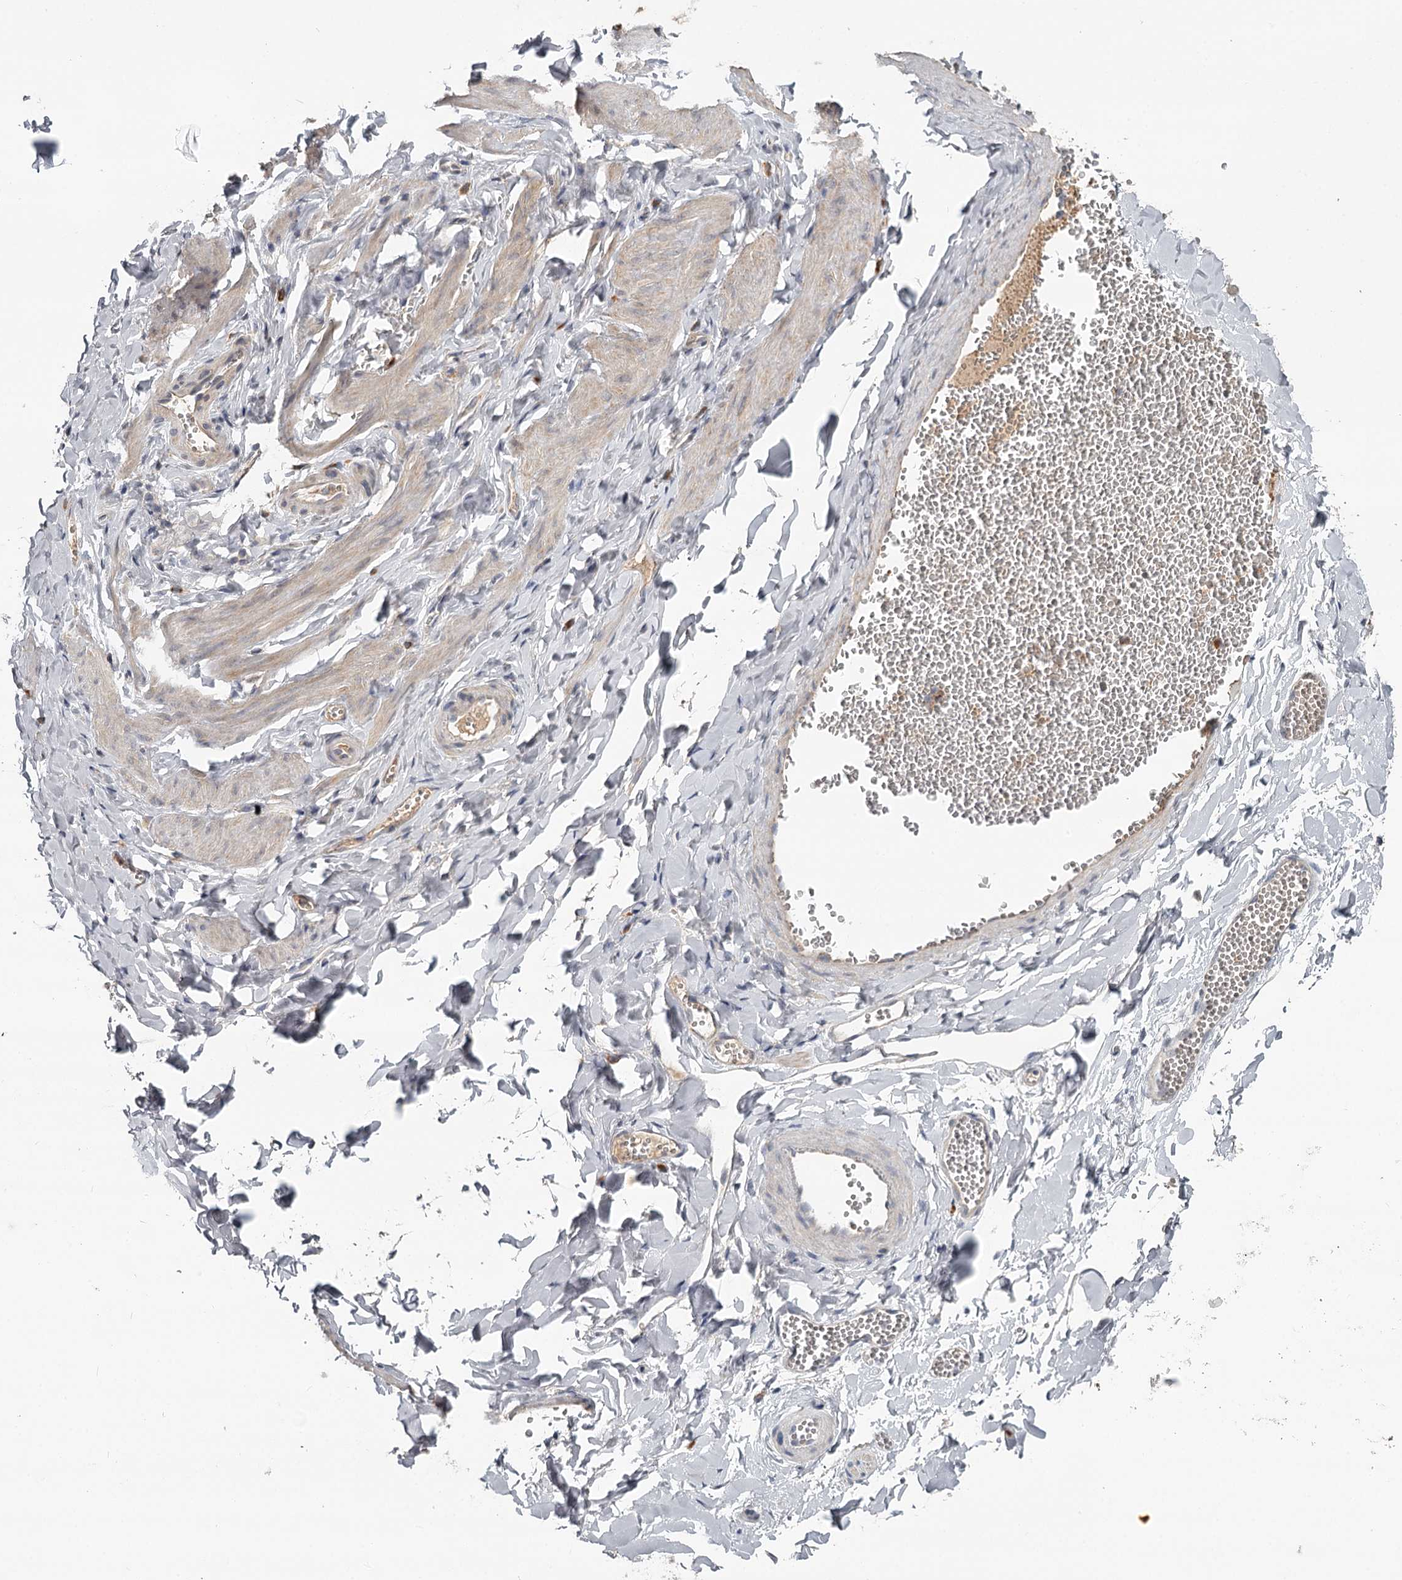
{"staining": {"intensity": "negative", "quantity": "none", "location": "none"}, "tissue": "adipose tissue", "cell_type": "Adipocytes", "image_type": "normal", "snomed": [{"axis": "morphology", "description": "Normal tissue, NOS"}, {"axis": "topography", "description": "Gallbladder"}, {"axis": "topography", "description": "Peripheral nerve tissue"}], "caption": "DAB immunohistochemical staining of unremarkable adipose tissue shows no significant positivity in adipocytes. (DAB (3,3'-diaminobenzidine) immunohistochemistry (IHC) visualized using brightfield microscopy, high magnification).", "gene": "CDC123", "patient": {"sex": "male", "age": 38}}